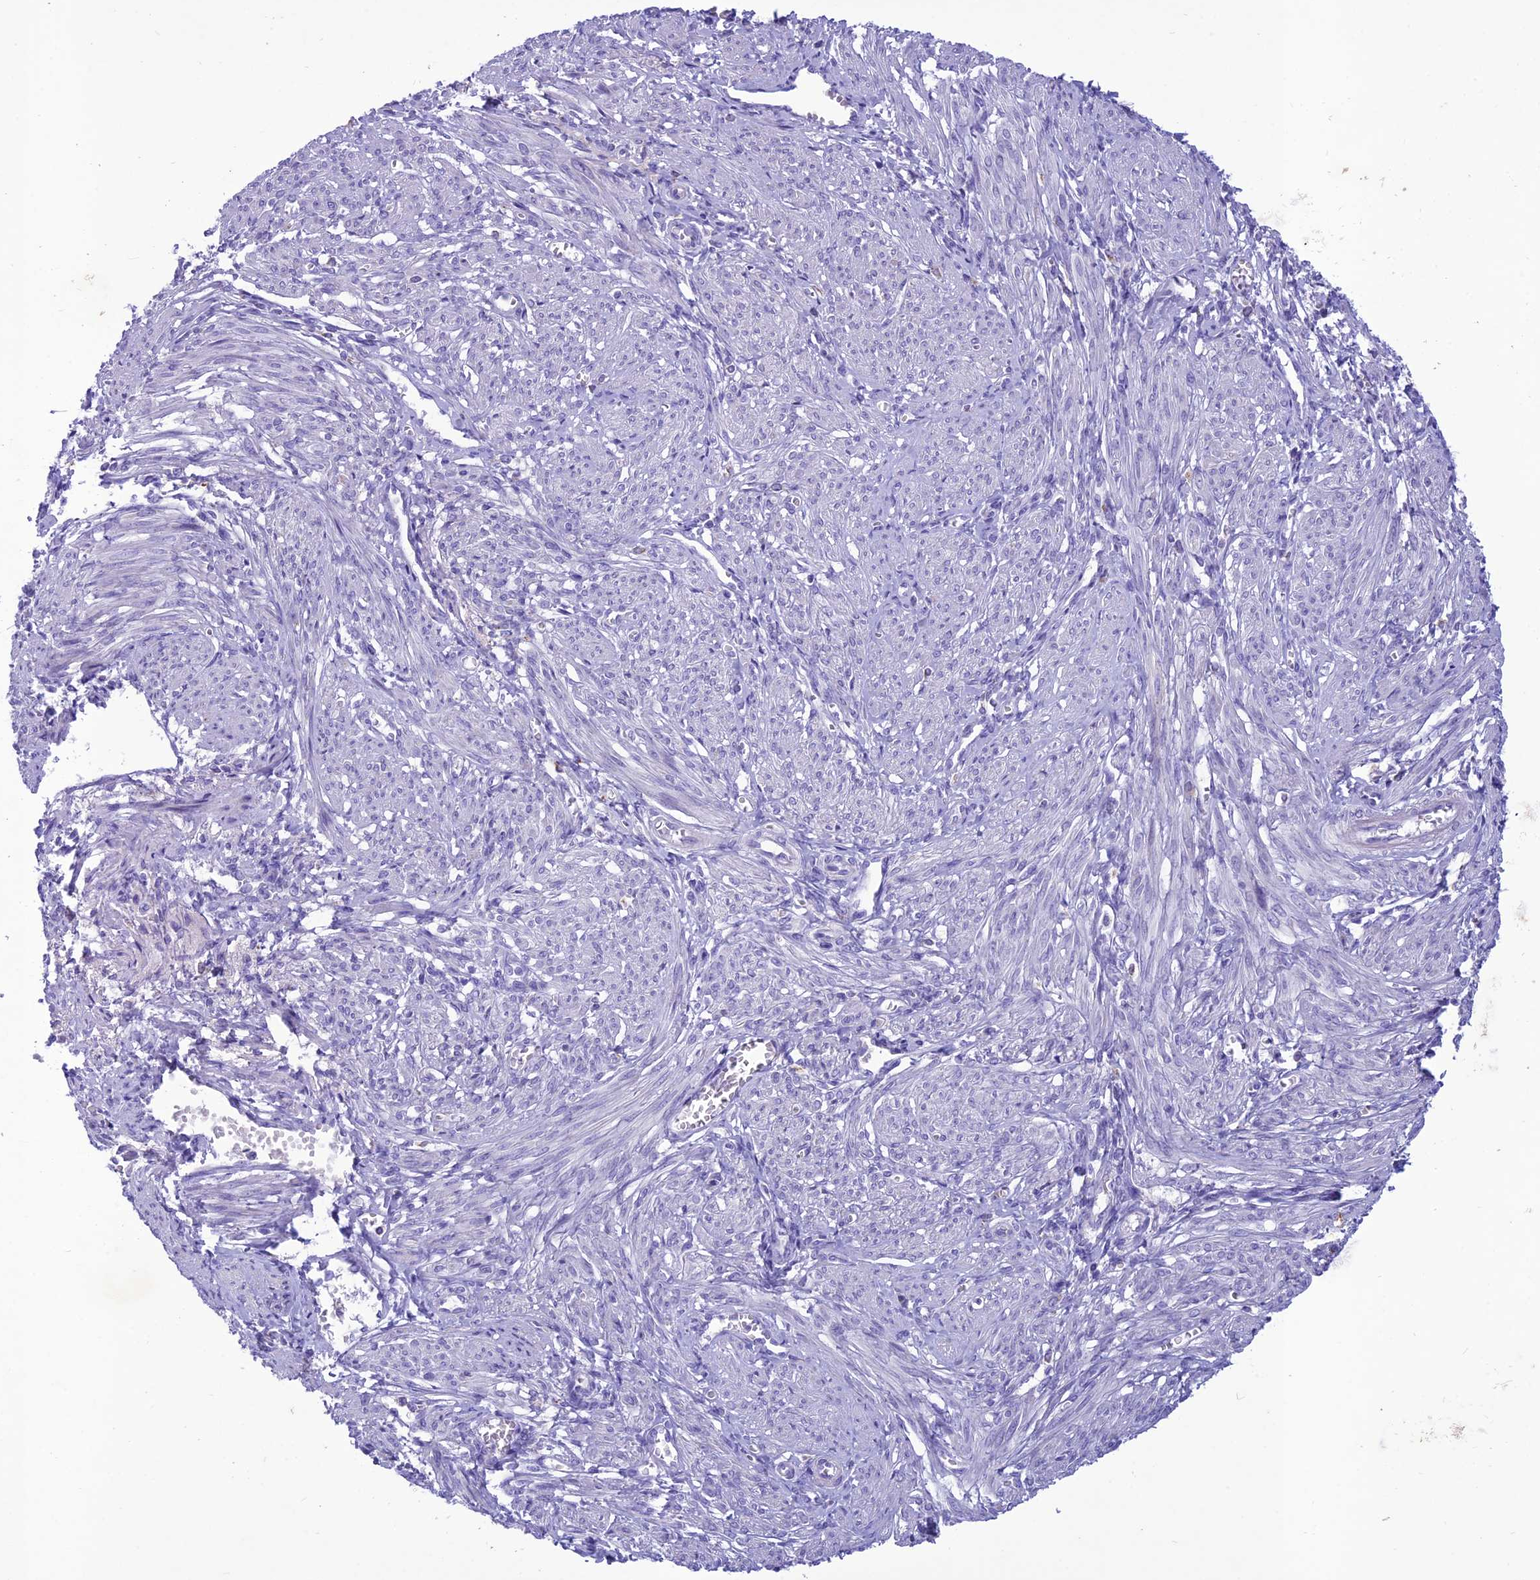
{"staining": {"intensity": "negative", "quantity": "none", "location": "none"}, "tissue": "smooth muscle", "cell_type": "Smooth muscle cells", "image_type": "normal", "snomed": [{"axis": "morphology", "description": "Normal tissue, NOS"}, {"axis": "topography", "description": "Smooth muscle"}], "caption": "Protein analysis of normal smooth muscle exhibits no significant positivity in smooth muscle cells.", "gene": "IFT172", "patient": {"sex": "female", "age": 39}}